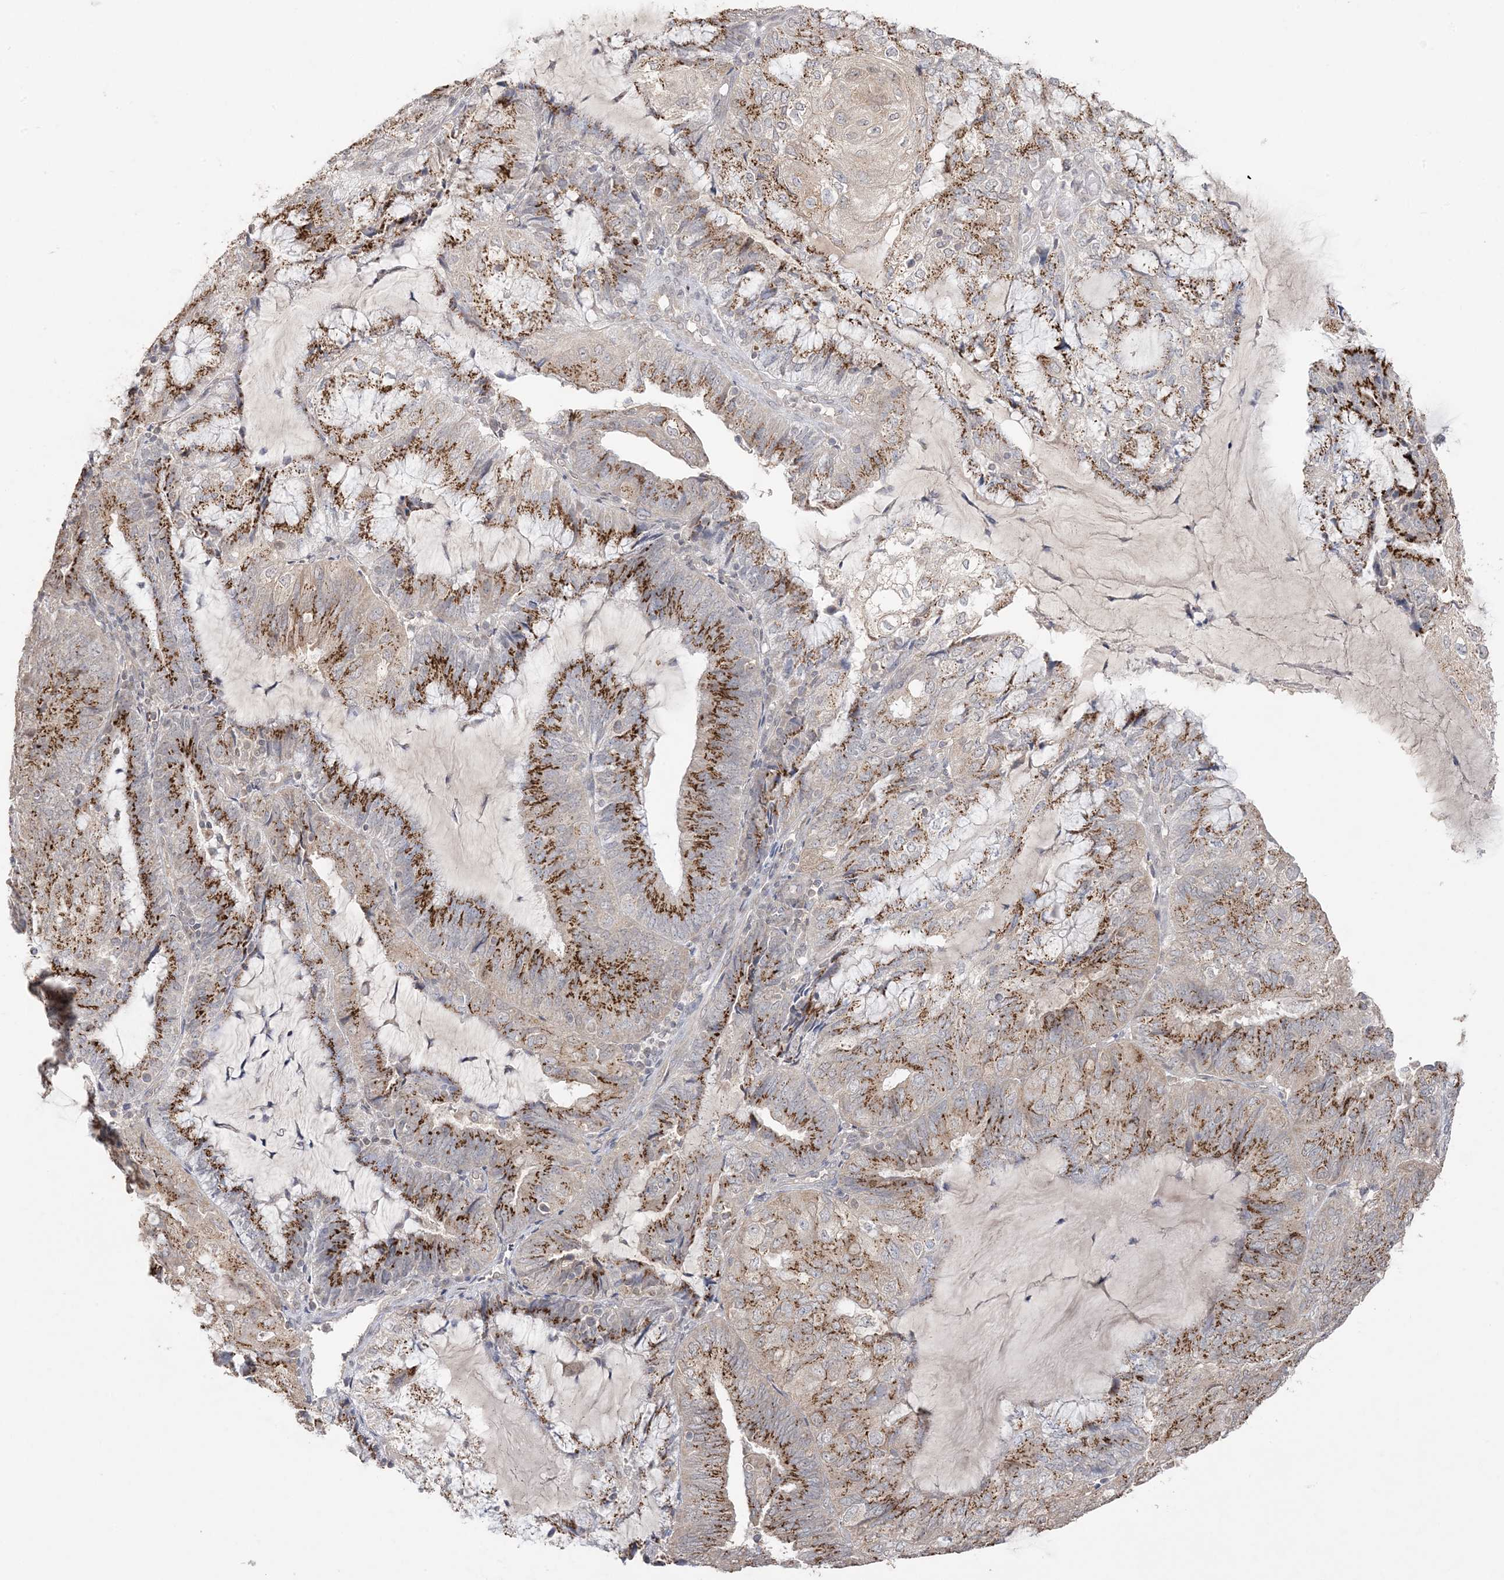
{"staining": {"intensity": "strong", "quantity": ">75%", "location": "cytoplasmic/membranous"}, "tissue": "endometrial cancer", "cell_type": "Tumor cells", "image_type": "cancer", "snomed": [{"axis": "morphology", "description": "Adenocarcinoma, NOS"}, {"axis": "topography", "description": "Endometrium"}], "caption": "Endometrial cancer (adenocarcinoma) tissue shows strong cytoplasmic/membranous expression in about >75% of tumor cells, visualized by immunohistochemistry.", "gene": "XRN1", "patient": {"sex": "female", "age": 81}}